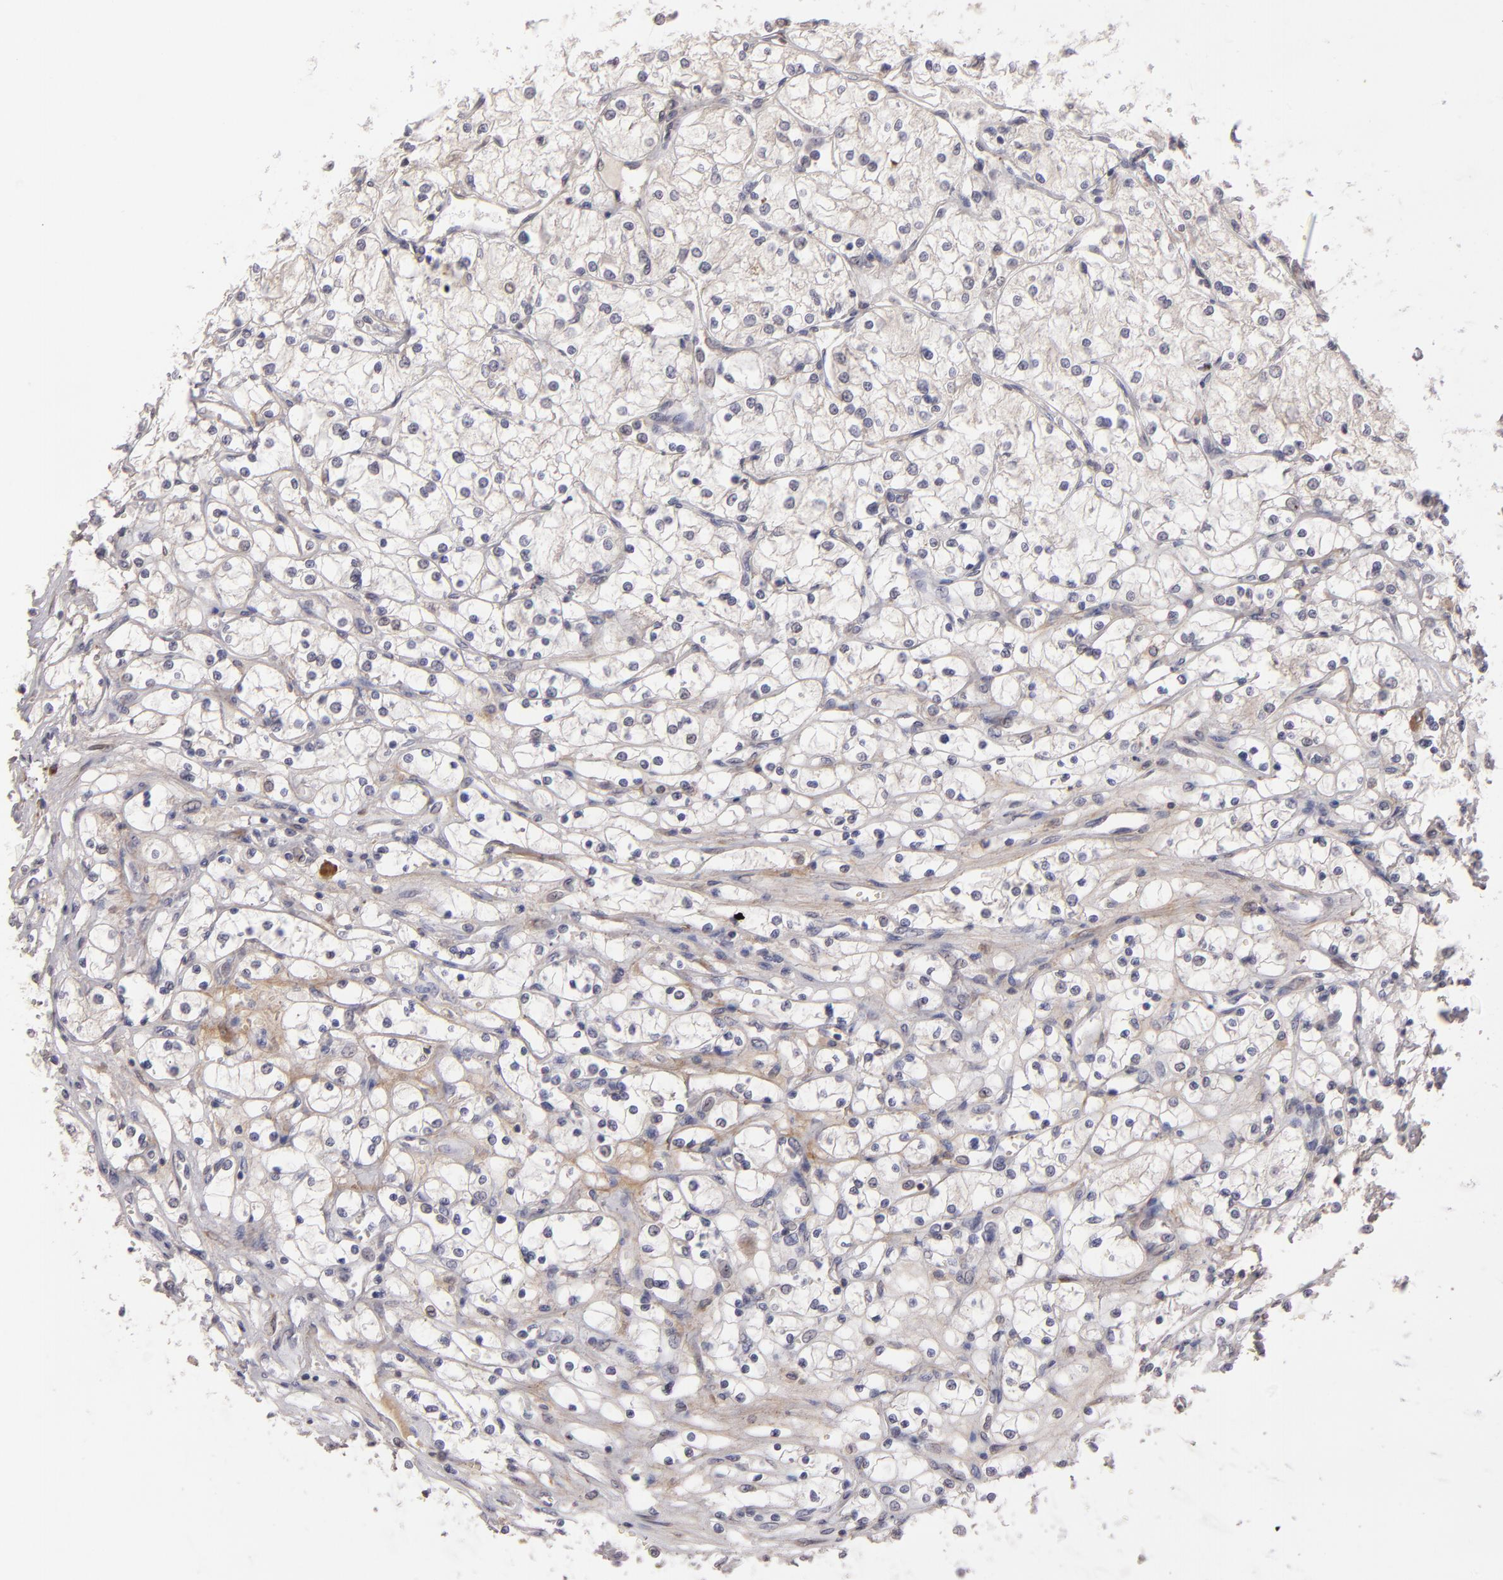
{"staining": {"intensity": "negative", "quantity": "none", "location": "none"}, "tissue": "renal cancer", "cell_type": "Tumor cells", "image_type": "cancer", "snomed": [{"axis": "morphology", "description": "Adenocarcinoma, NOS"}, {"axis": "topography", "description": "Kidney"}], "caption": "The immunohistochemistry (IHC) micrograph has no significant staining in tumor cells of renal cancer tissue. The staining was performed using DAB to visualize the protein expression in brown, while the nuclei were stained in blue with hematoxylin (Magnification: 20x).", "gene": "IL12A", "patient": {"sex": "male", "age": 61}}